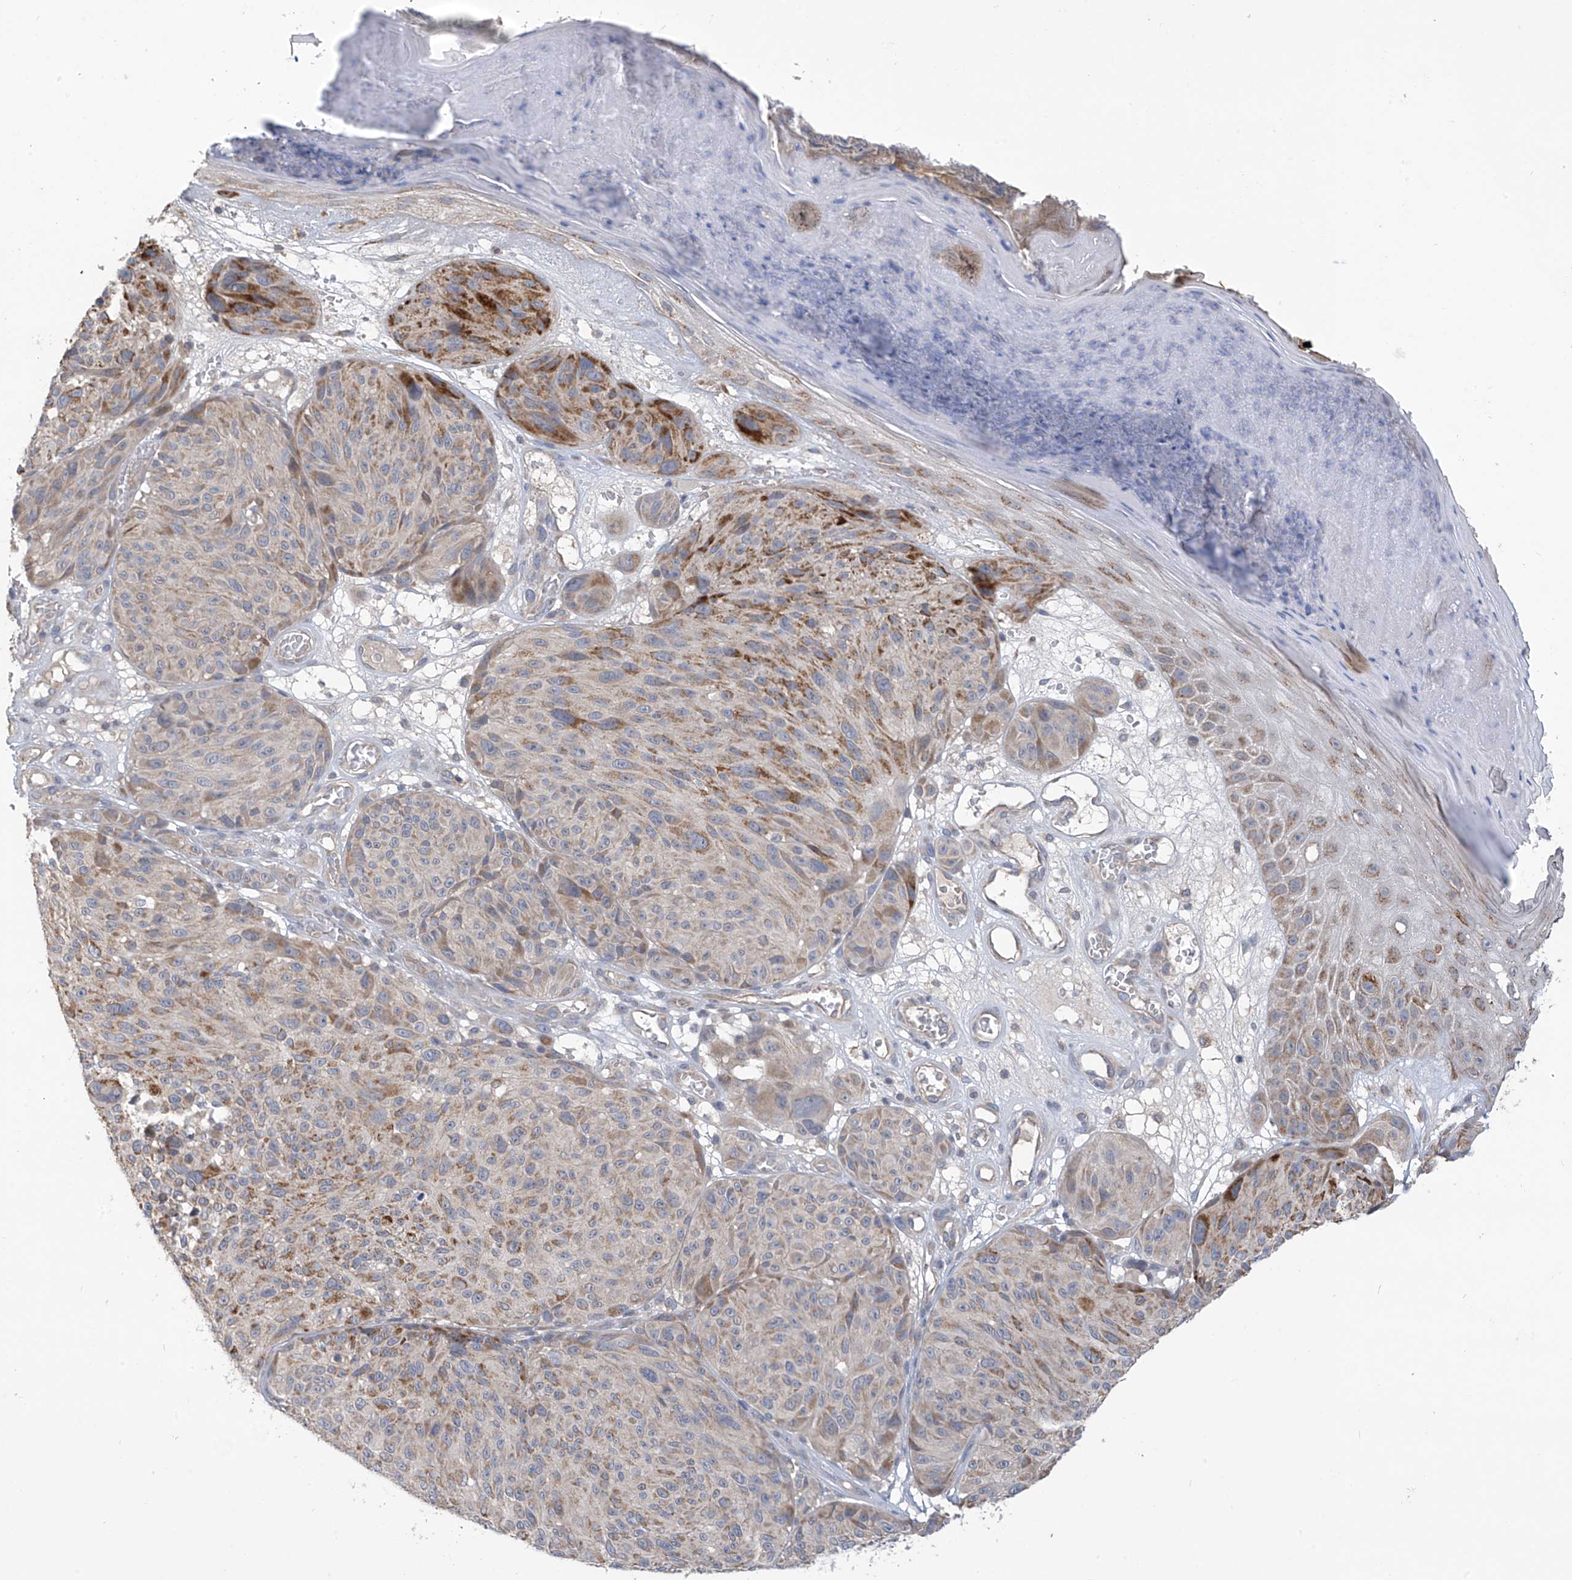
{"staining": {"intensity": "moderate", "quantity": "25%-75%", "location": "cytoplasmic/membranous"}, "tissue": "melanoma", "cell_type": "Tumor cells", "image_type": "cancer", "snomed": [{"axis": "morphology", "description": "Malignant melanoma, NOS"}, {"axis": "topography", "description": "Skin"}], "caption": "Immunohistochemistry (IHC) (DAB) staining of human malignant melanoma reveals moderate cytoplasmic/membranous protein staining in approximately 25%-75% of tumor cells.", "gene": "SCGB1D2", "patient": {"sex": "male", "age": 83}}